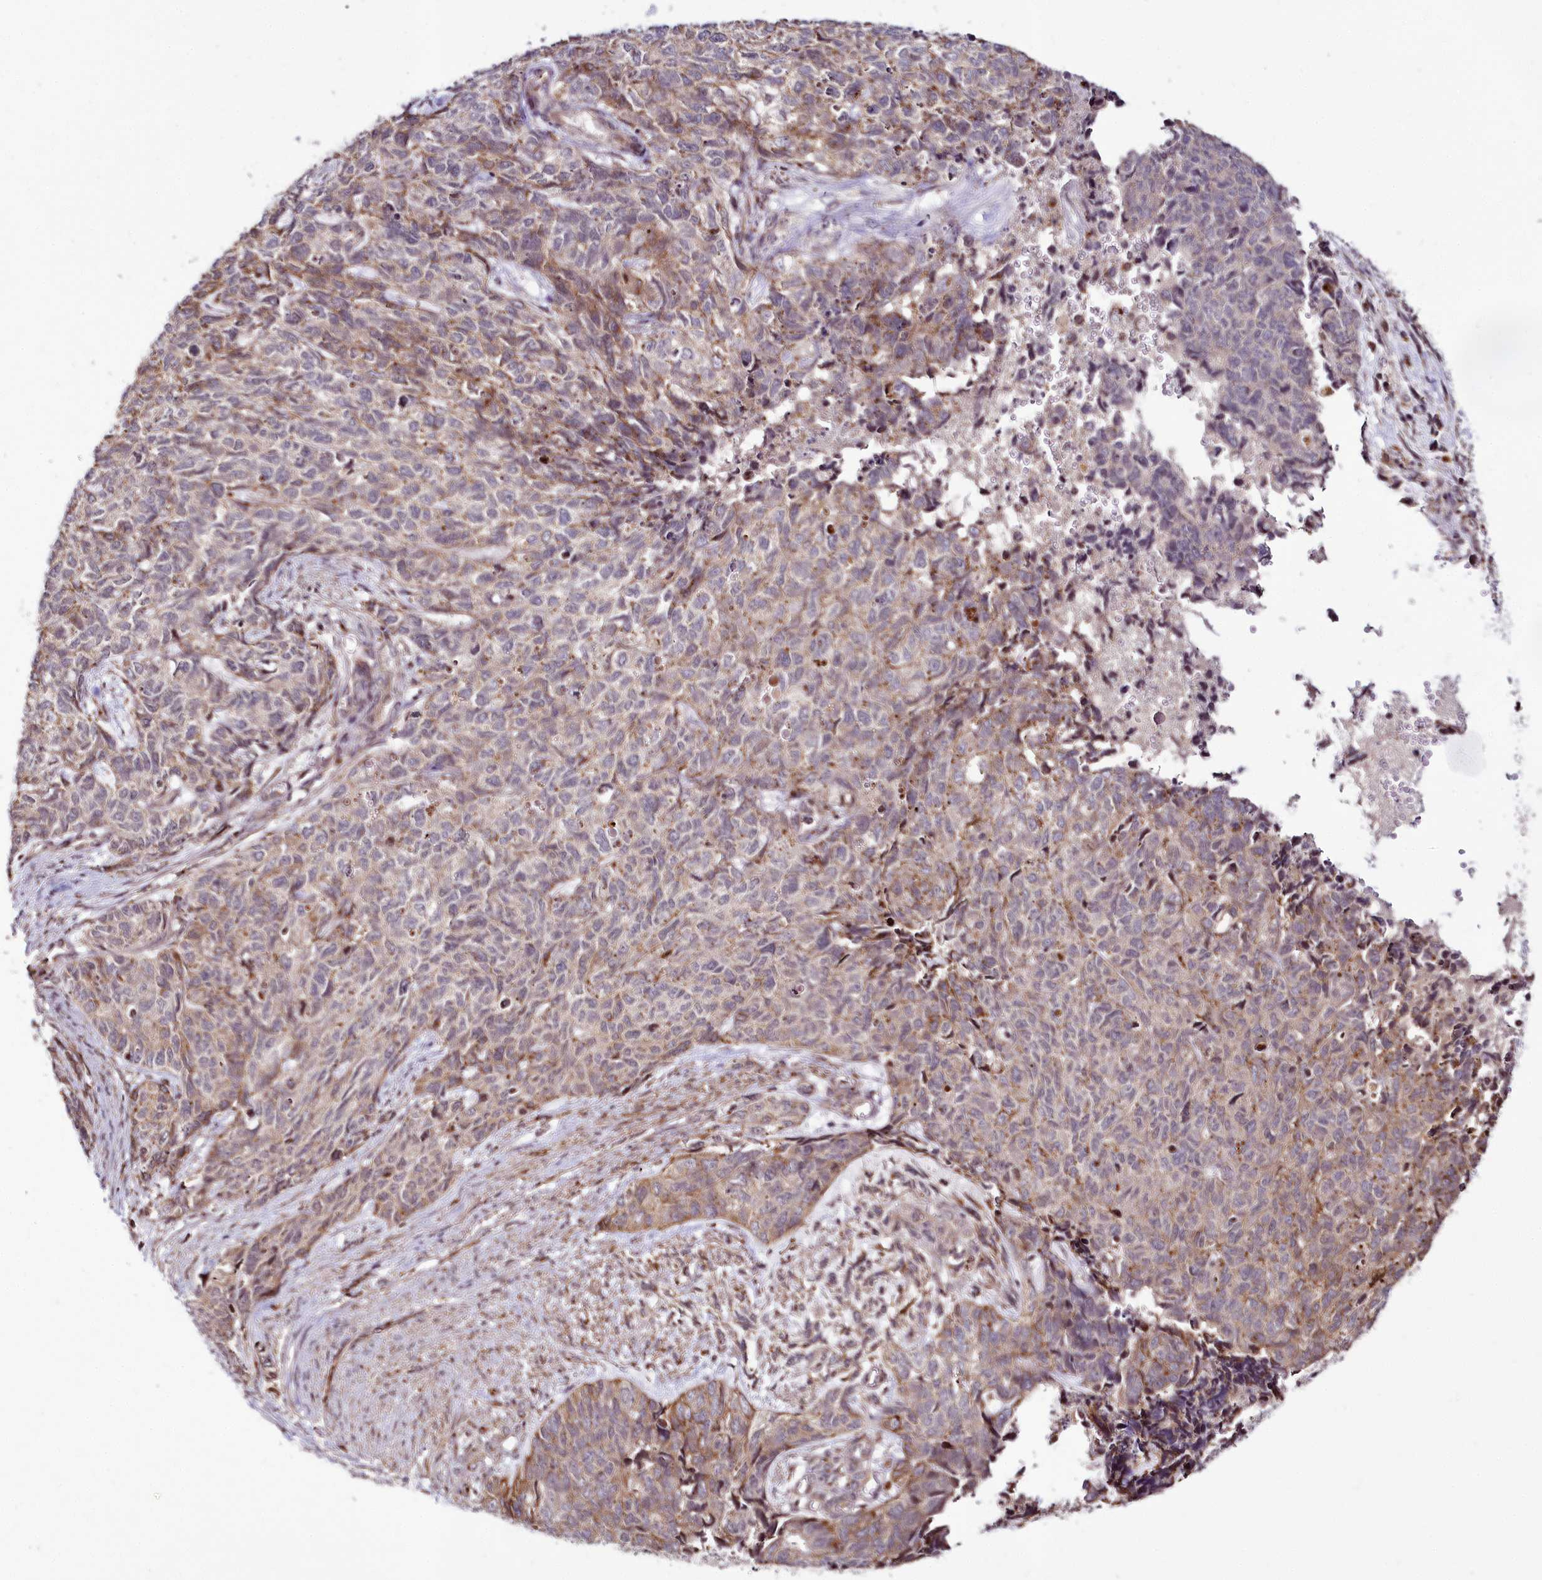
{"staining": {"intensity": "weak", "quantity": "<25%", "location": "cytoplasmic/membranous"}, "tissue": "cervical cancer", "cell_type": "Tumor cells", "image_type": "cancer", "snomed": [{"axis": "morphology", "description": "Squamous cell carcinoma, NOS"}, {"axis": "topography", "description": "Cervix"}], "caption": "IHC photomicrograph of neoplastic tissue: human squamous cell carcinoma (cervical) stained with DAB displays no significant protein positivity in tumor cells.", "gene": "HOXC8", "patient": {"sex": "female", "age": 63}}